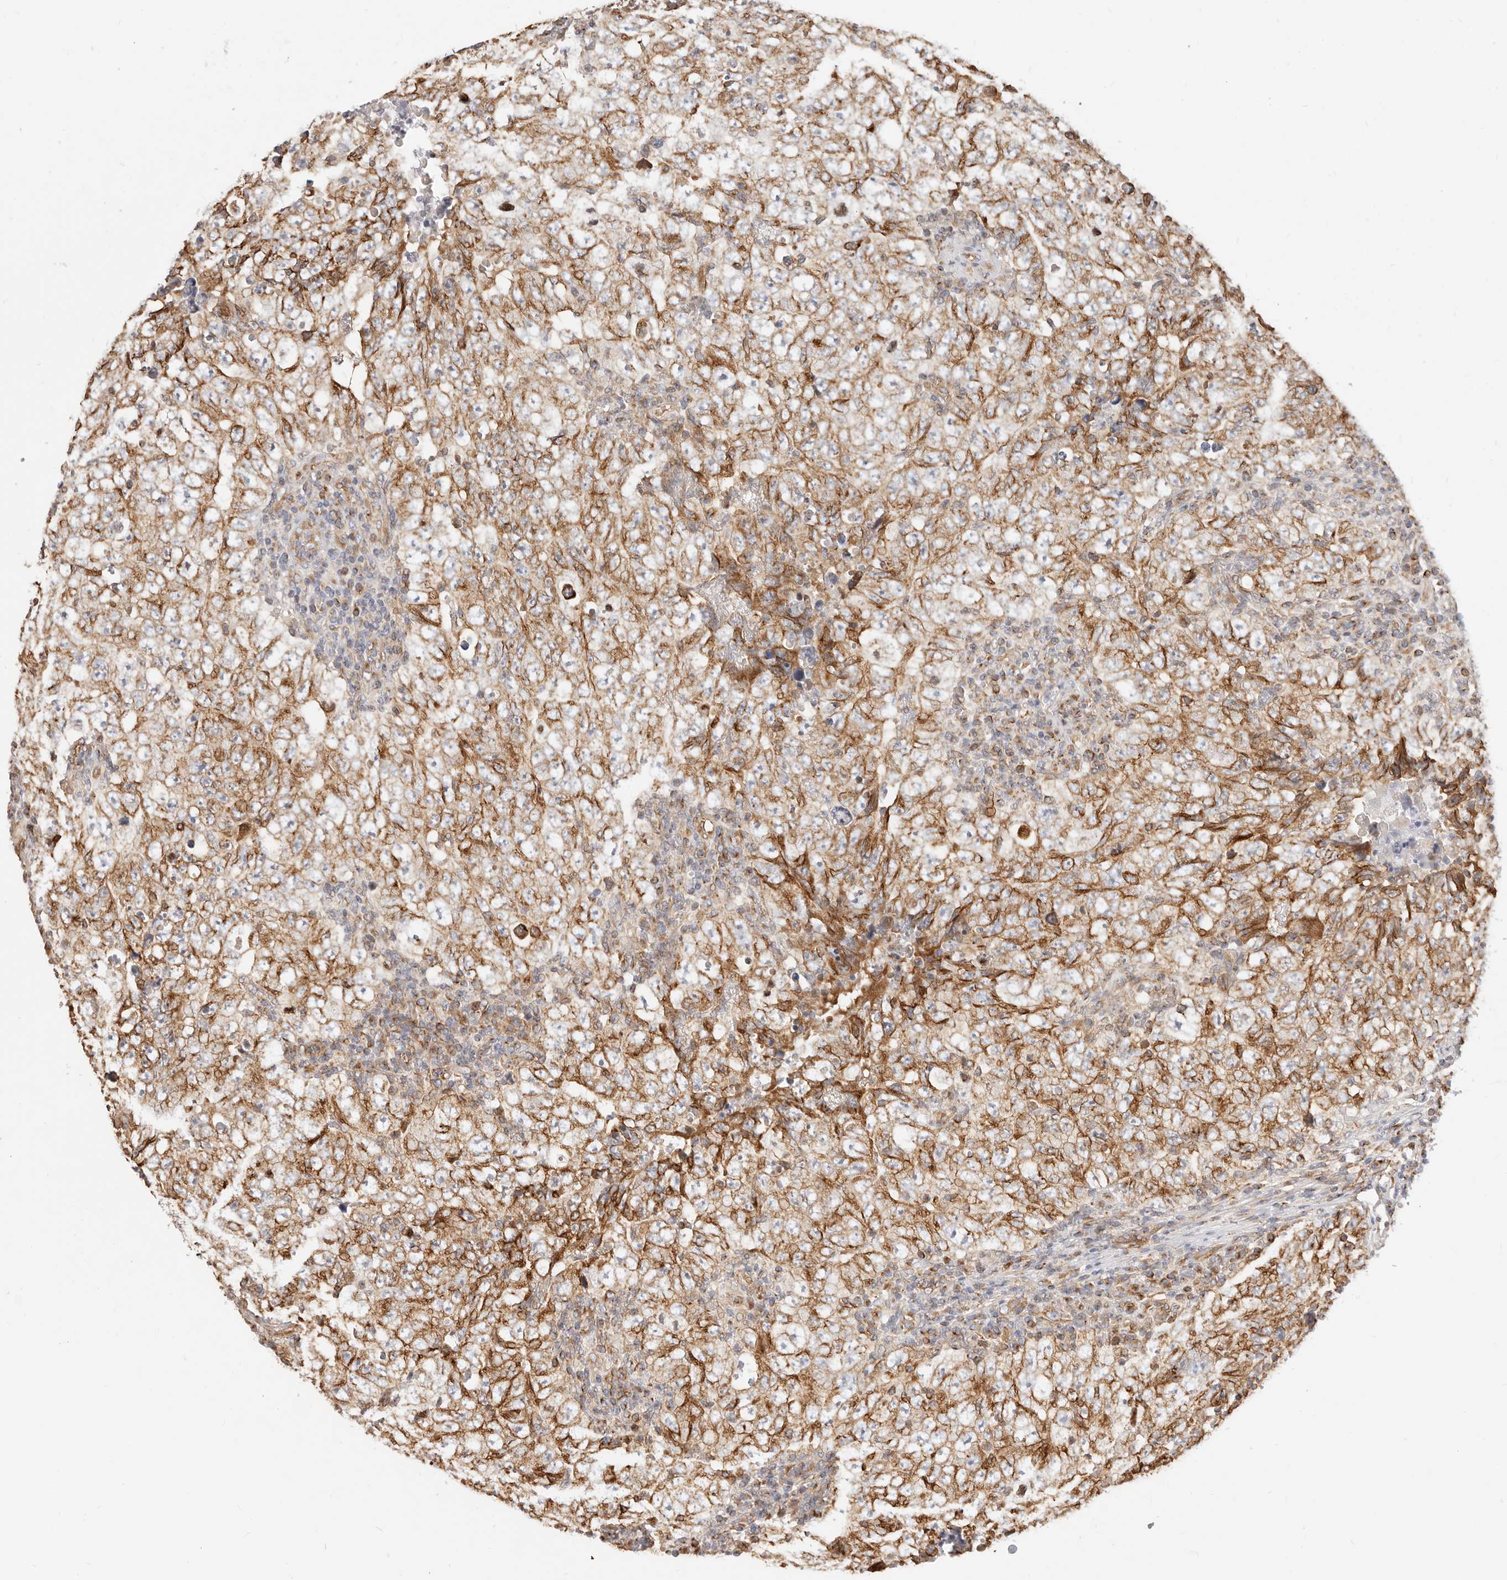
{"staining": {"intensity": "strong", "quantity": "25%-75%", "location": "cytoplasmic/membranous"}, "tissue": "testis cancer", "cell_type": "Tumor cells", "image_type": "cancer", "snomed": [{"axis": "morphology", "description": "Carcinoma, Embryonal, NOS"}, {"axis": "topography", "description": "Testis"}], "caption": "Testis embryonal carcinoma stained for a protein (brown) shows strong cytoplasmic/membranous positive expression in about 25%-75% of tumor cells.", "gene": "DTNBP1", "patient": {"sex": "male", "age": 26}}